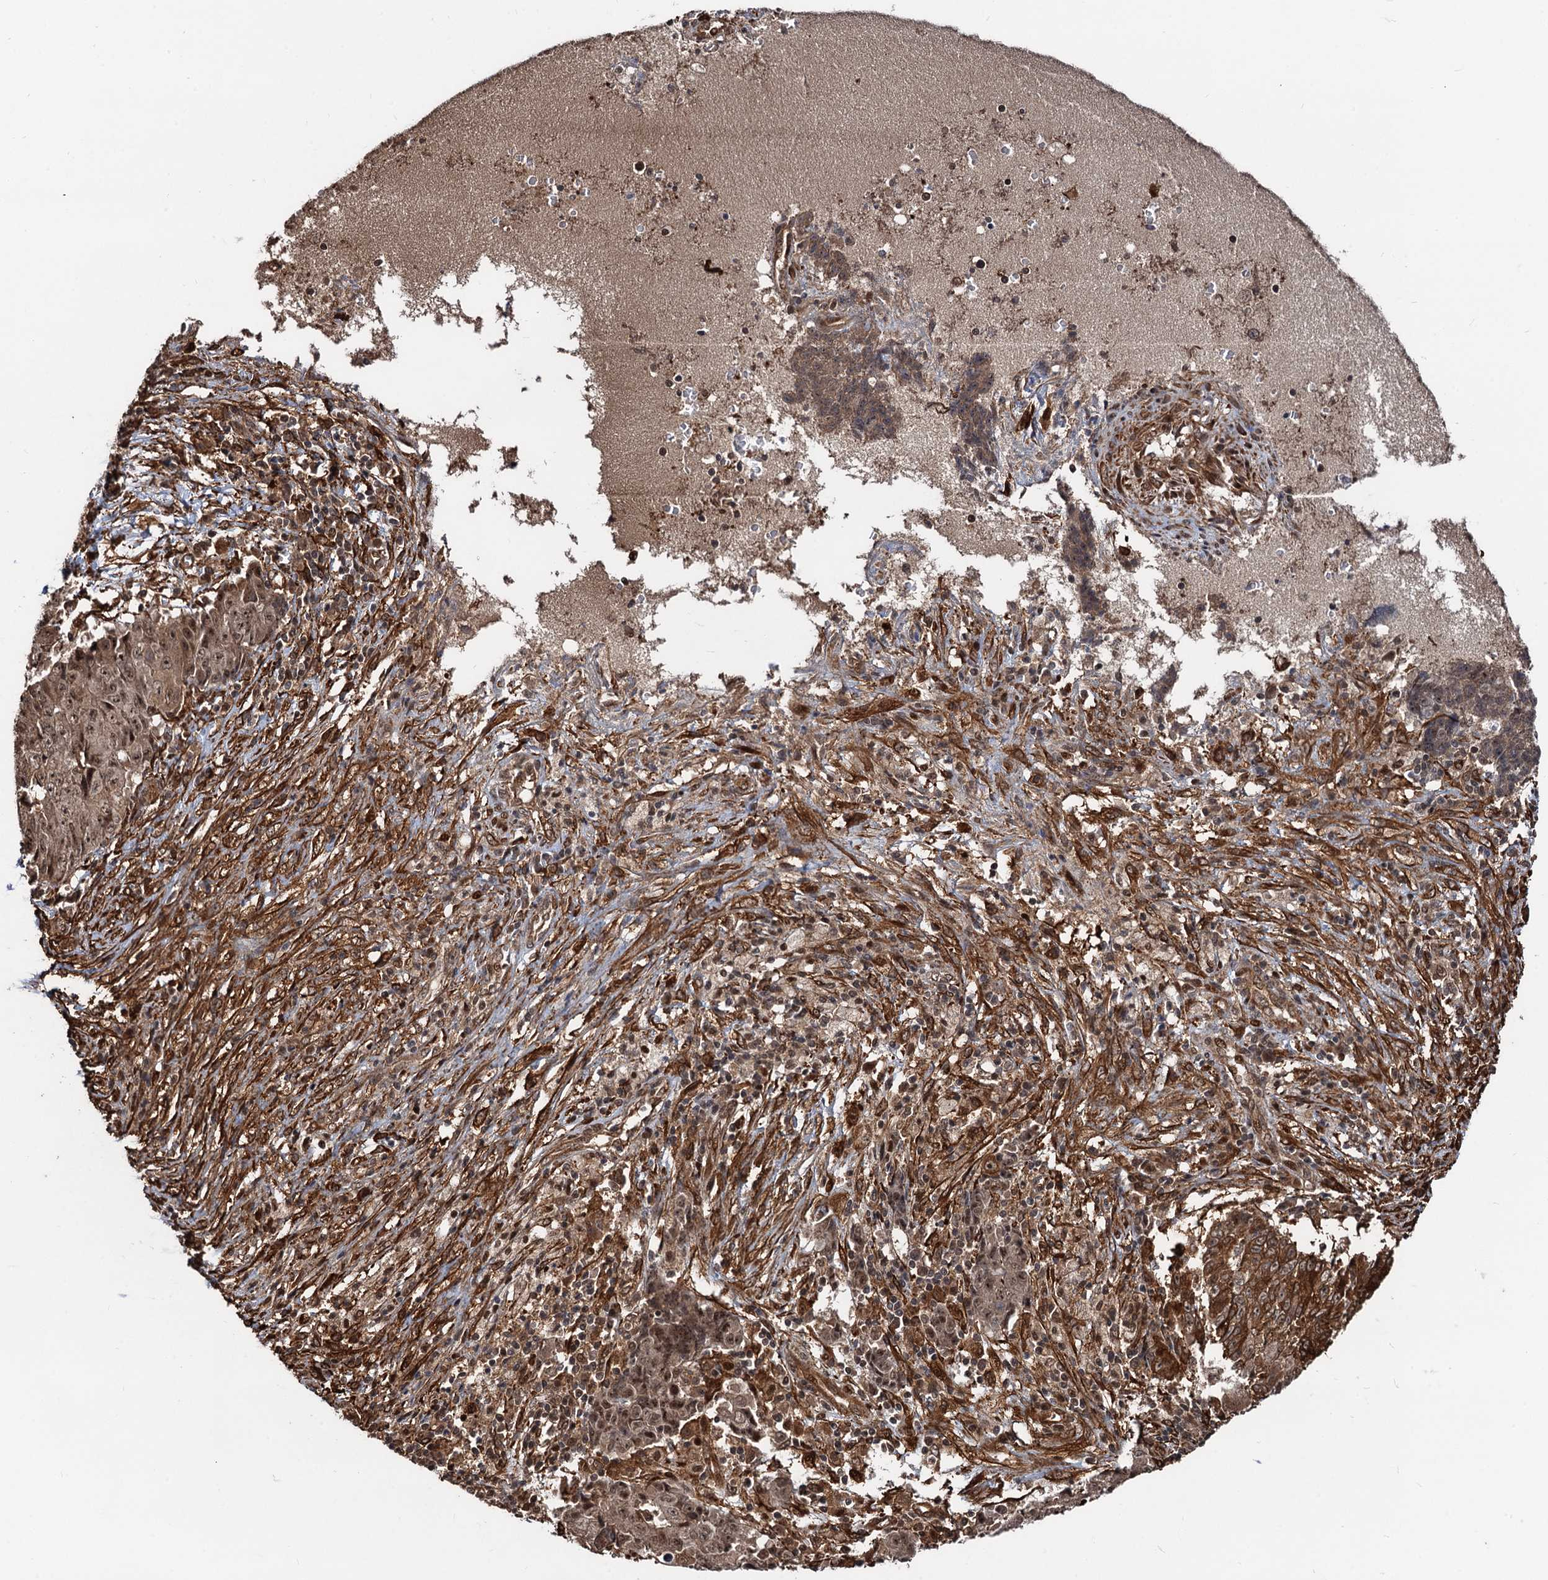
{"staining": {"intensity": "moderate", "quantity": ">75%", "location": "cytoplasmic/membranous,nuclear"}, "tissue": "ovarian cancer", "cell_type": "Tumor cells", "image_type": "cancer", "snomed": [{"axis": "morphology", "description": "Carcinoma, endometroid"}, {"axis": "topography", "description": "Ovary"}], "caption": "Protein expression analysis of ovarian endometroid carcinoma exhibits moderate cytoplasmic/membranous and nuclear positivity in approximately >75% of tumor cells.", "gene": "SNRNP25", "patient": {"sex": "female", "age": 42}}